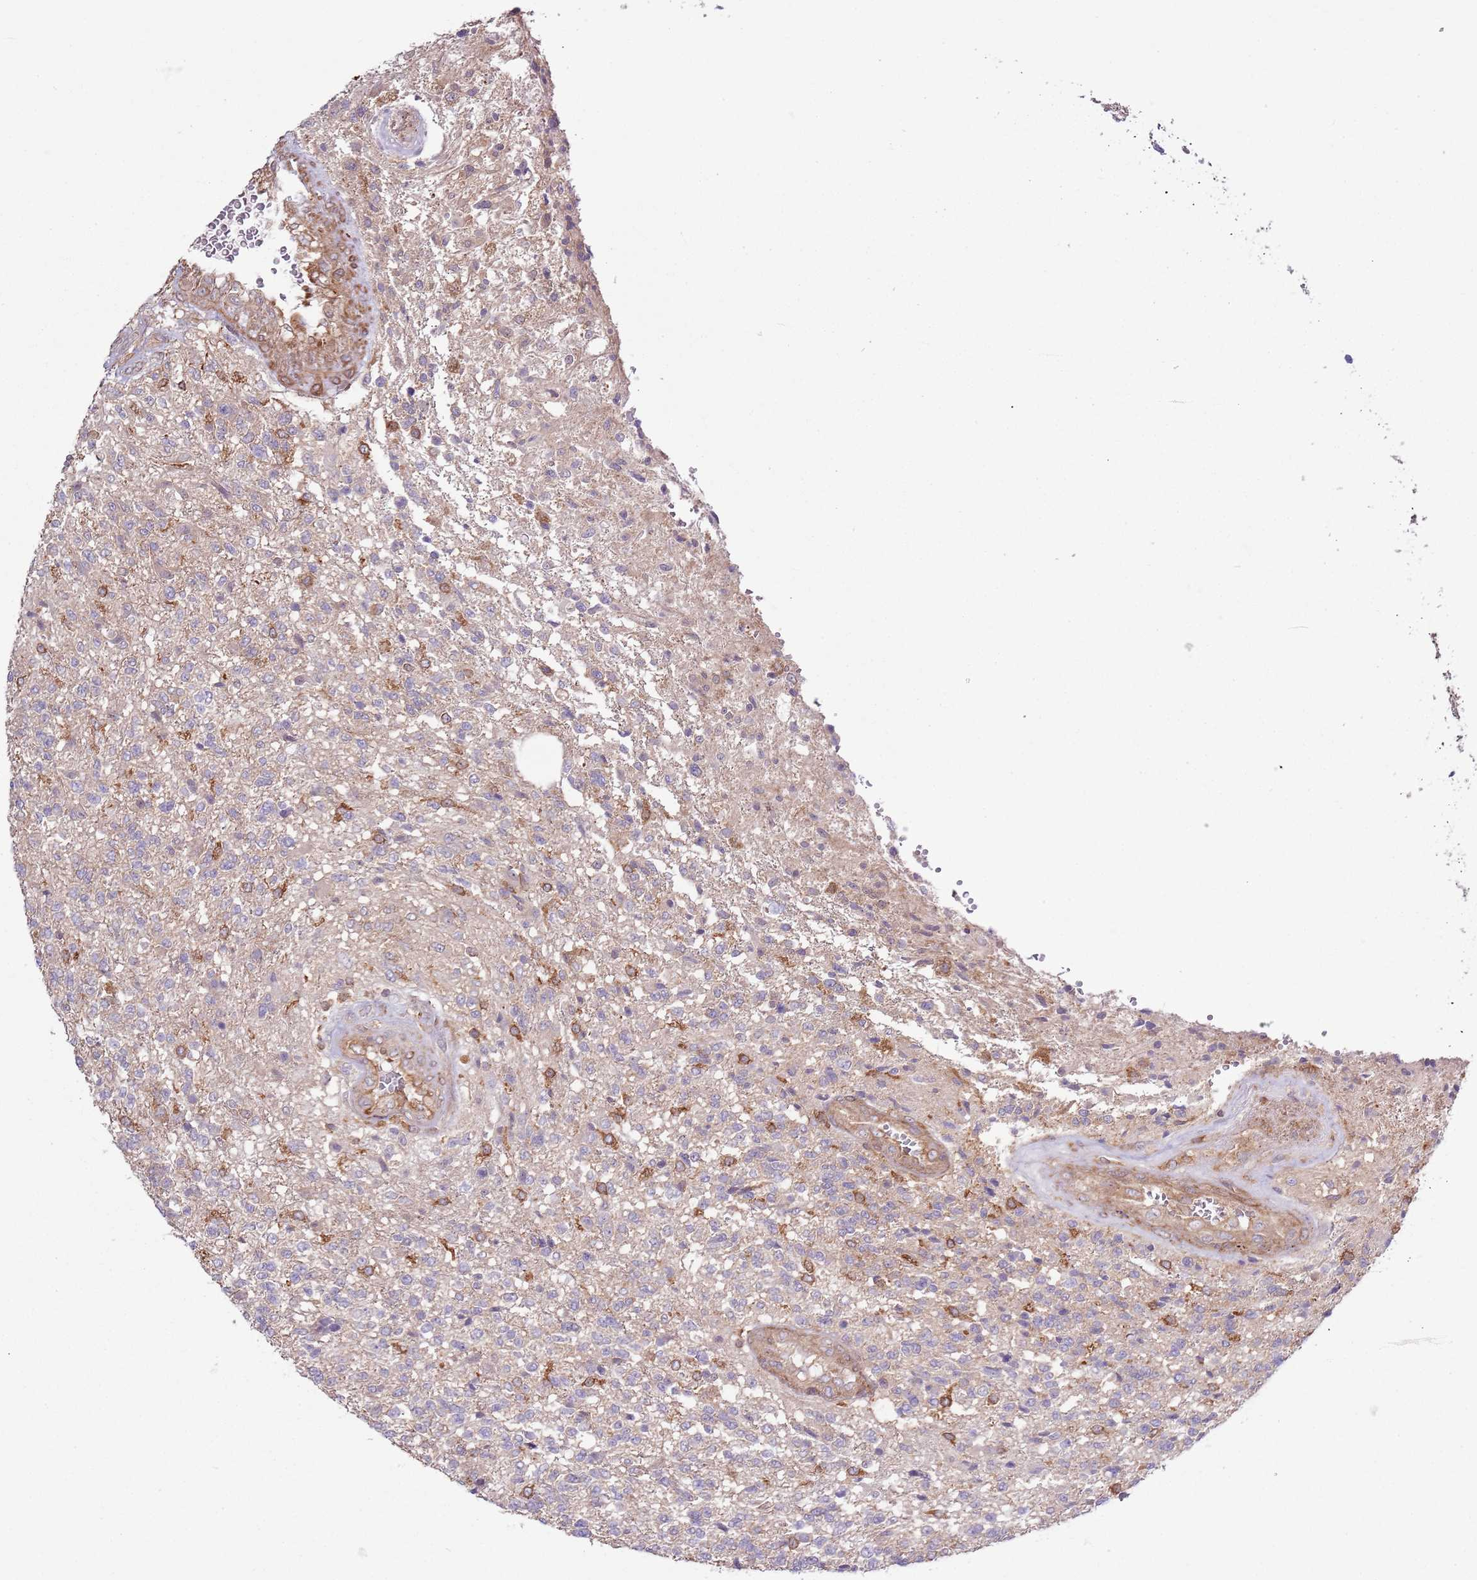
{"staining": {"intensity": "negative", "quantity": "none", "location": "none"}, "tissue": "glioma", "cell_type": "Tumor cells", "image_type": "cancer", "snomed": [{"axis": "morphology", "description": "Glioma, malignant, High grade"}, {"axis": "topography", "description": "Brain"}], "caption": "An IHC image of malignant glioma (high-grade) is shown. There is no staining in tumor cells of malignant glioma (high-grade).", "gene": "LPIN2", "patient": {"sex": "male", "age": 56}}